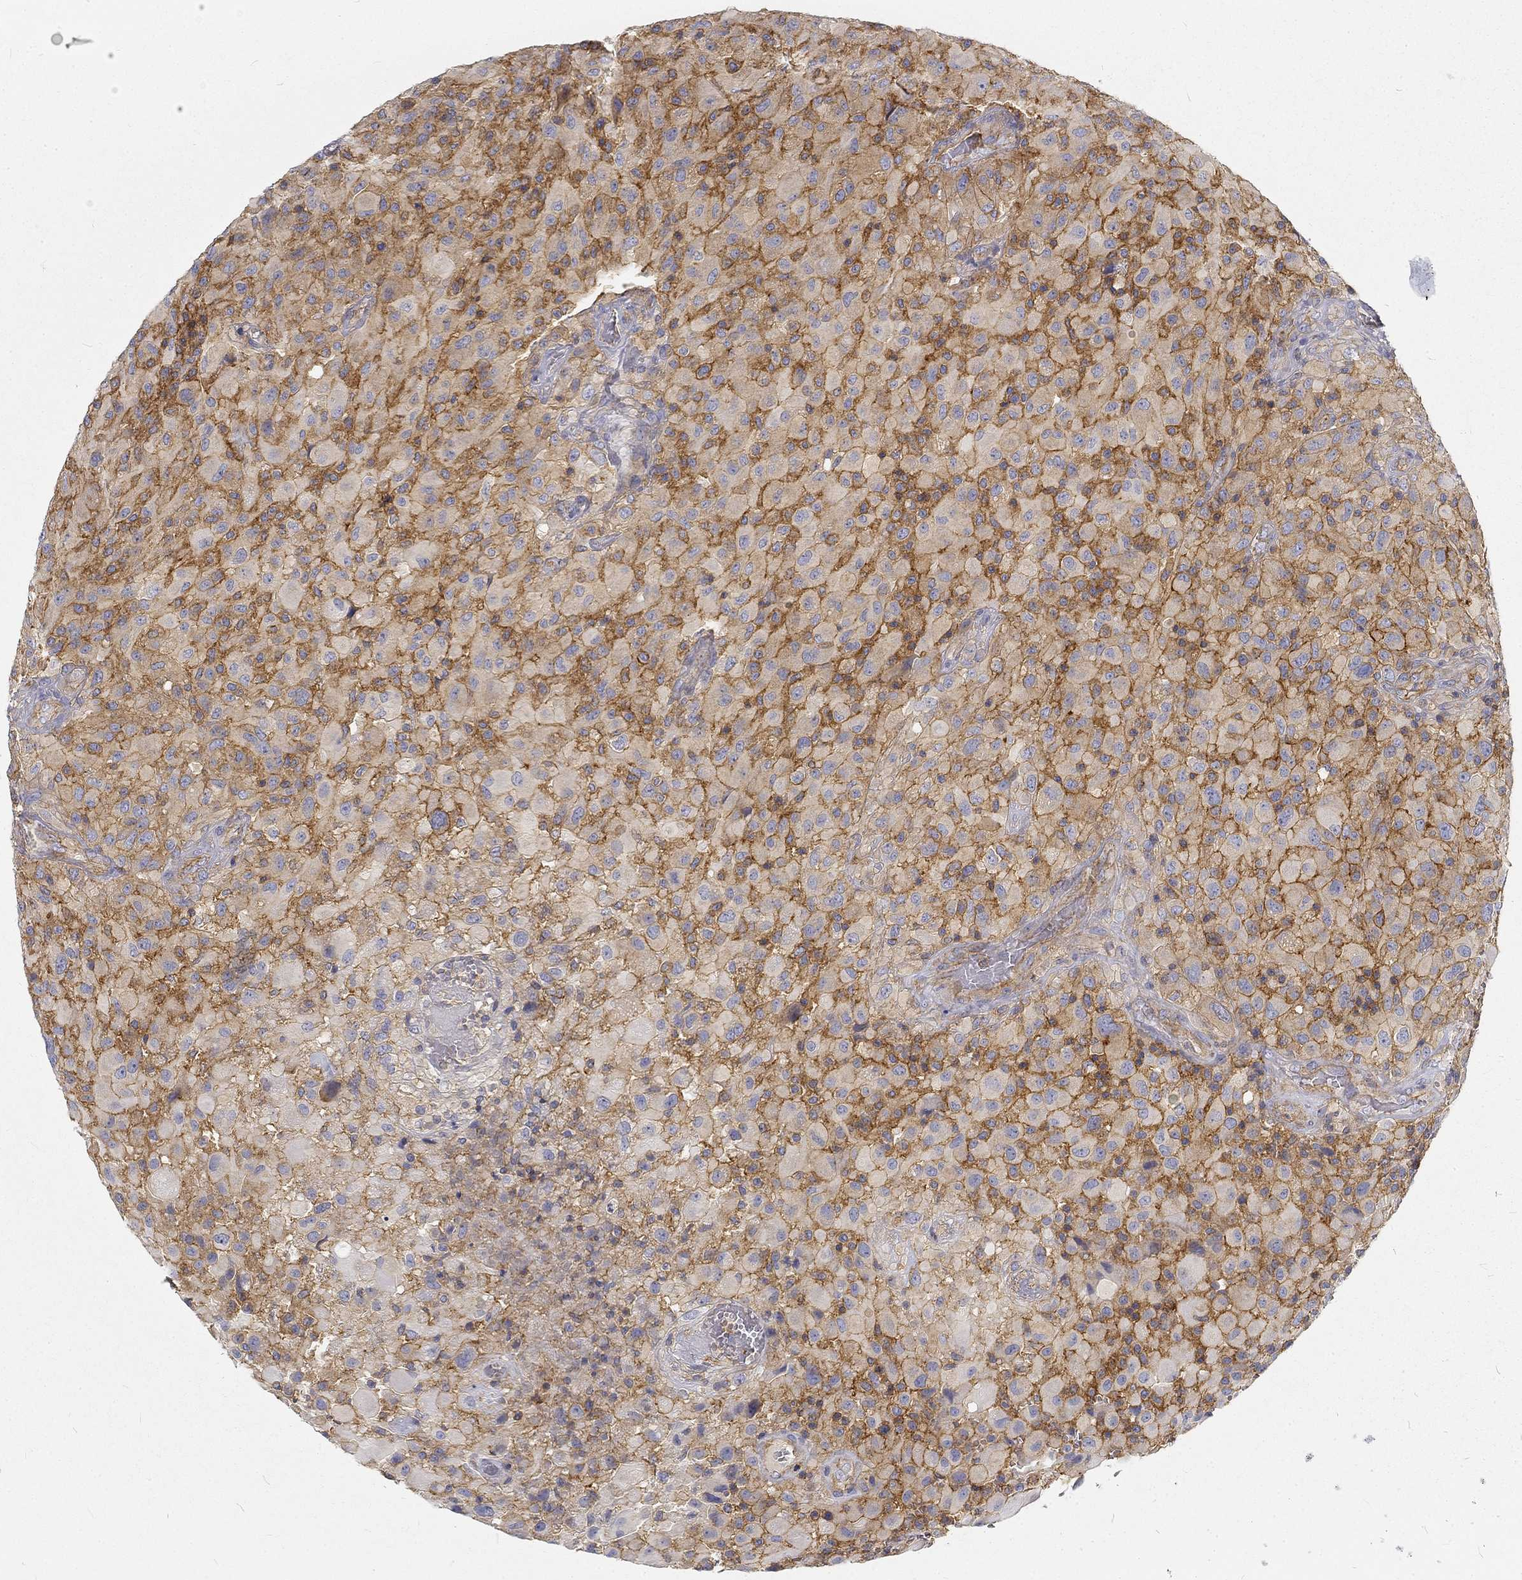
{"staining": {"intensity": "moderate", "quantity": ">75%", "location": "cytoplasmic/membranous"}, "tissue": "glioma", "cell_type": "Tumor cells", "image_type": "cancer", "snomed": [{"axis": "morphology", "description": "Glioma, malignant, High grade"}, {"axis": "topography", "description": "Cerebral cortex"}], "caption": "An image of glioma stained for a protein displays moderate cytoplasmic/membranous brown staining in tumor cells.", "gene": "MTMR11", "patient": {"sex": "male", "age": 35}}